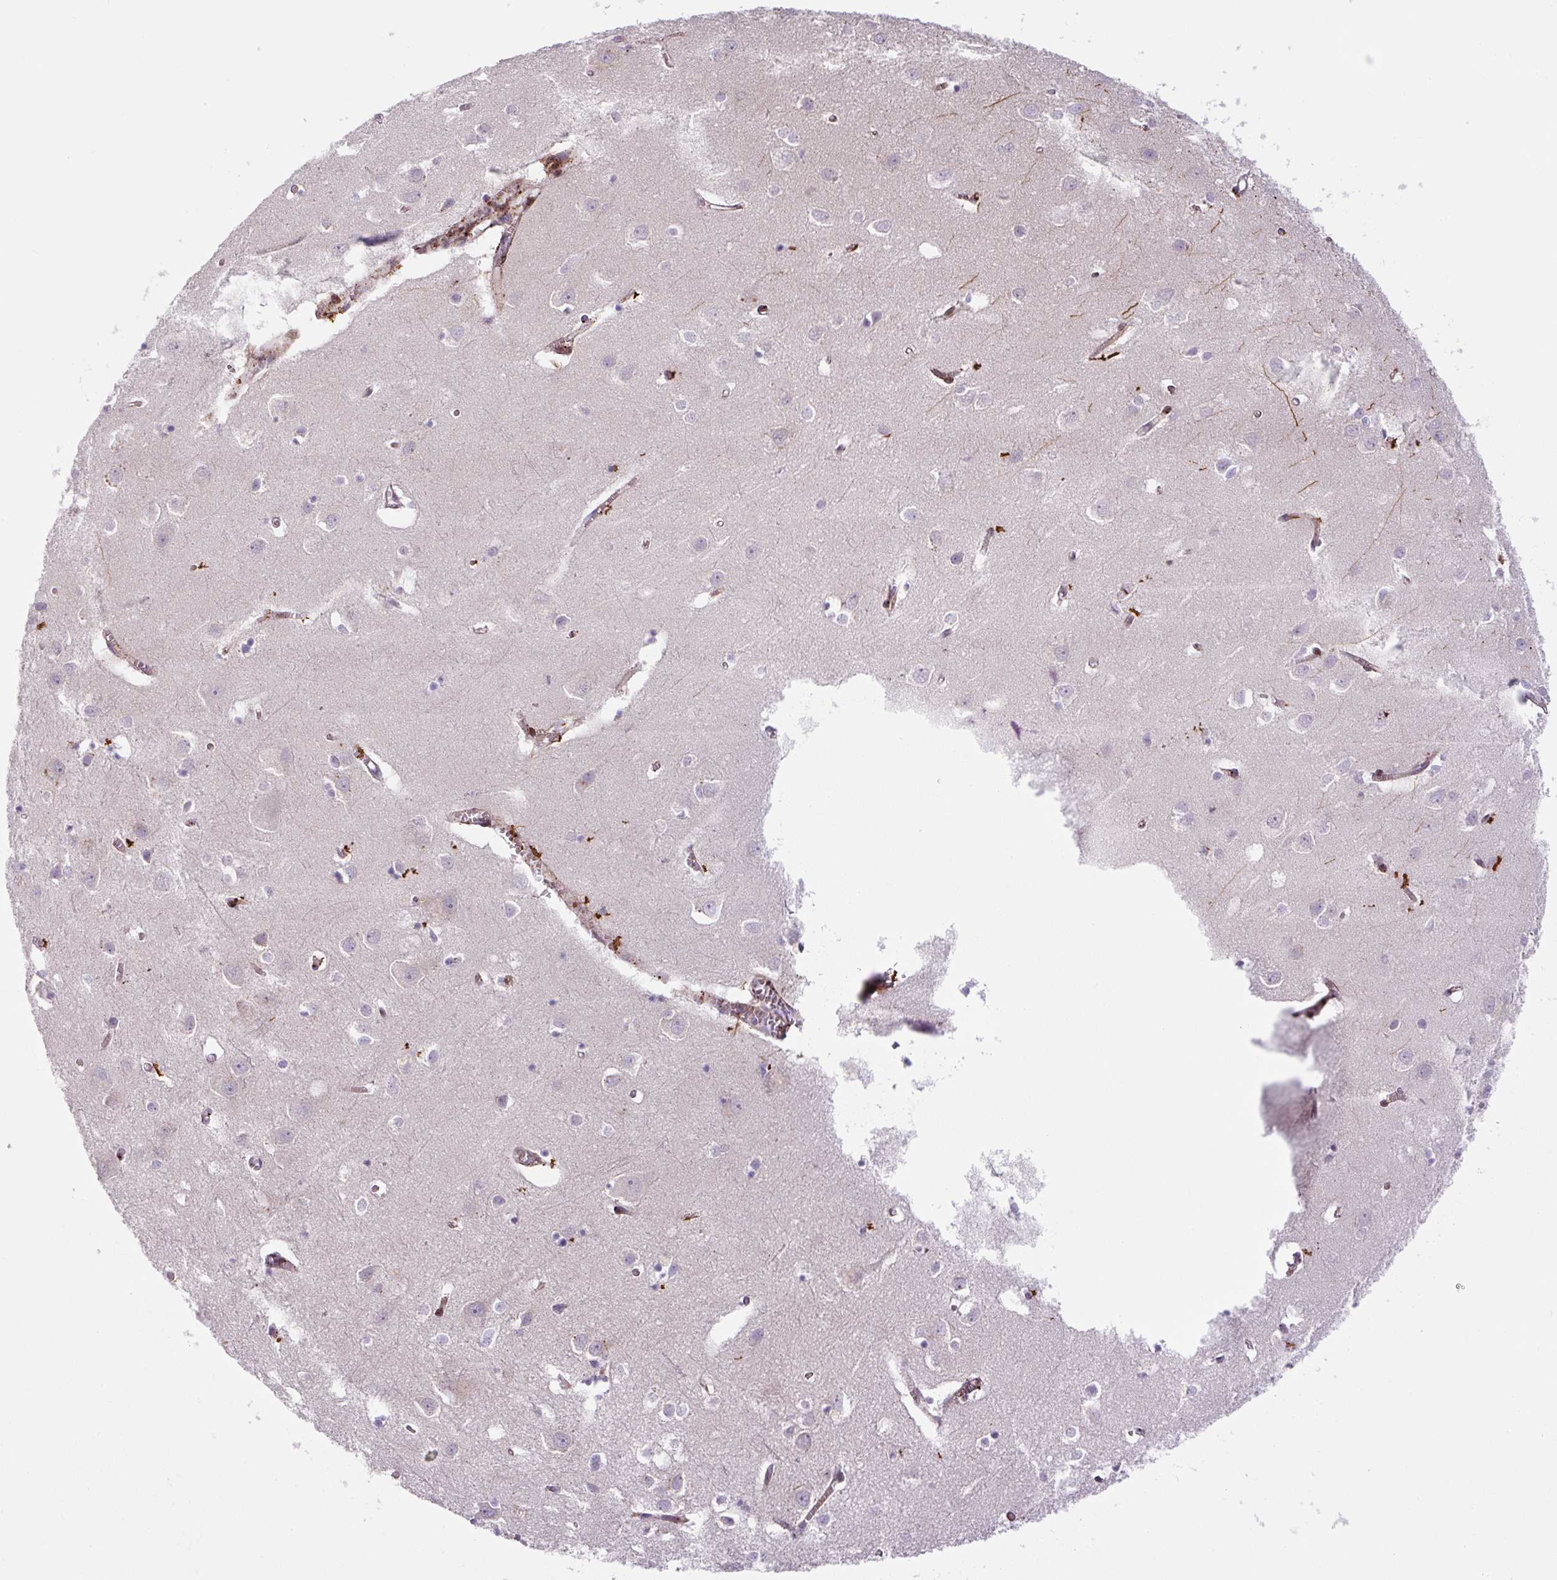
{"staining": {"intensity": "moderate", "quantity": ">75%", "location": "cytoplasmic/membranous"}, "tissue": "cerebral cortex", "cell_type": "Endothelial cells", "image_type": "normal", "snomed": [{"axis": "morphology", "description": "Normal tissue, NOS"}, {"axis": "topography", "description": "Cerebral cortex"}], "caption": "Protein staining displays moderate cytoplasmic/membranous expression in about >75% of endothelial cells in benign cerebral cortex. The staining was performed using DAB (3,3'-diaminobenzidine), with brown indicating positive protein expression. Nuclei are stained blue with hematoxylin.", "gene": "DISP3", "patient": {"sex": "male", "age": 70}}